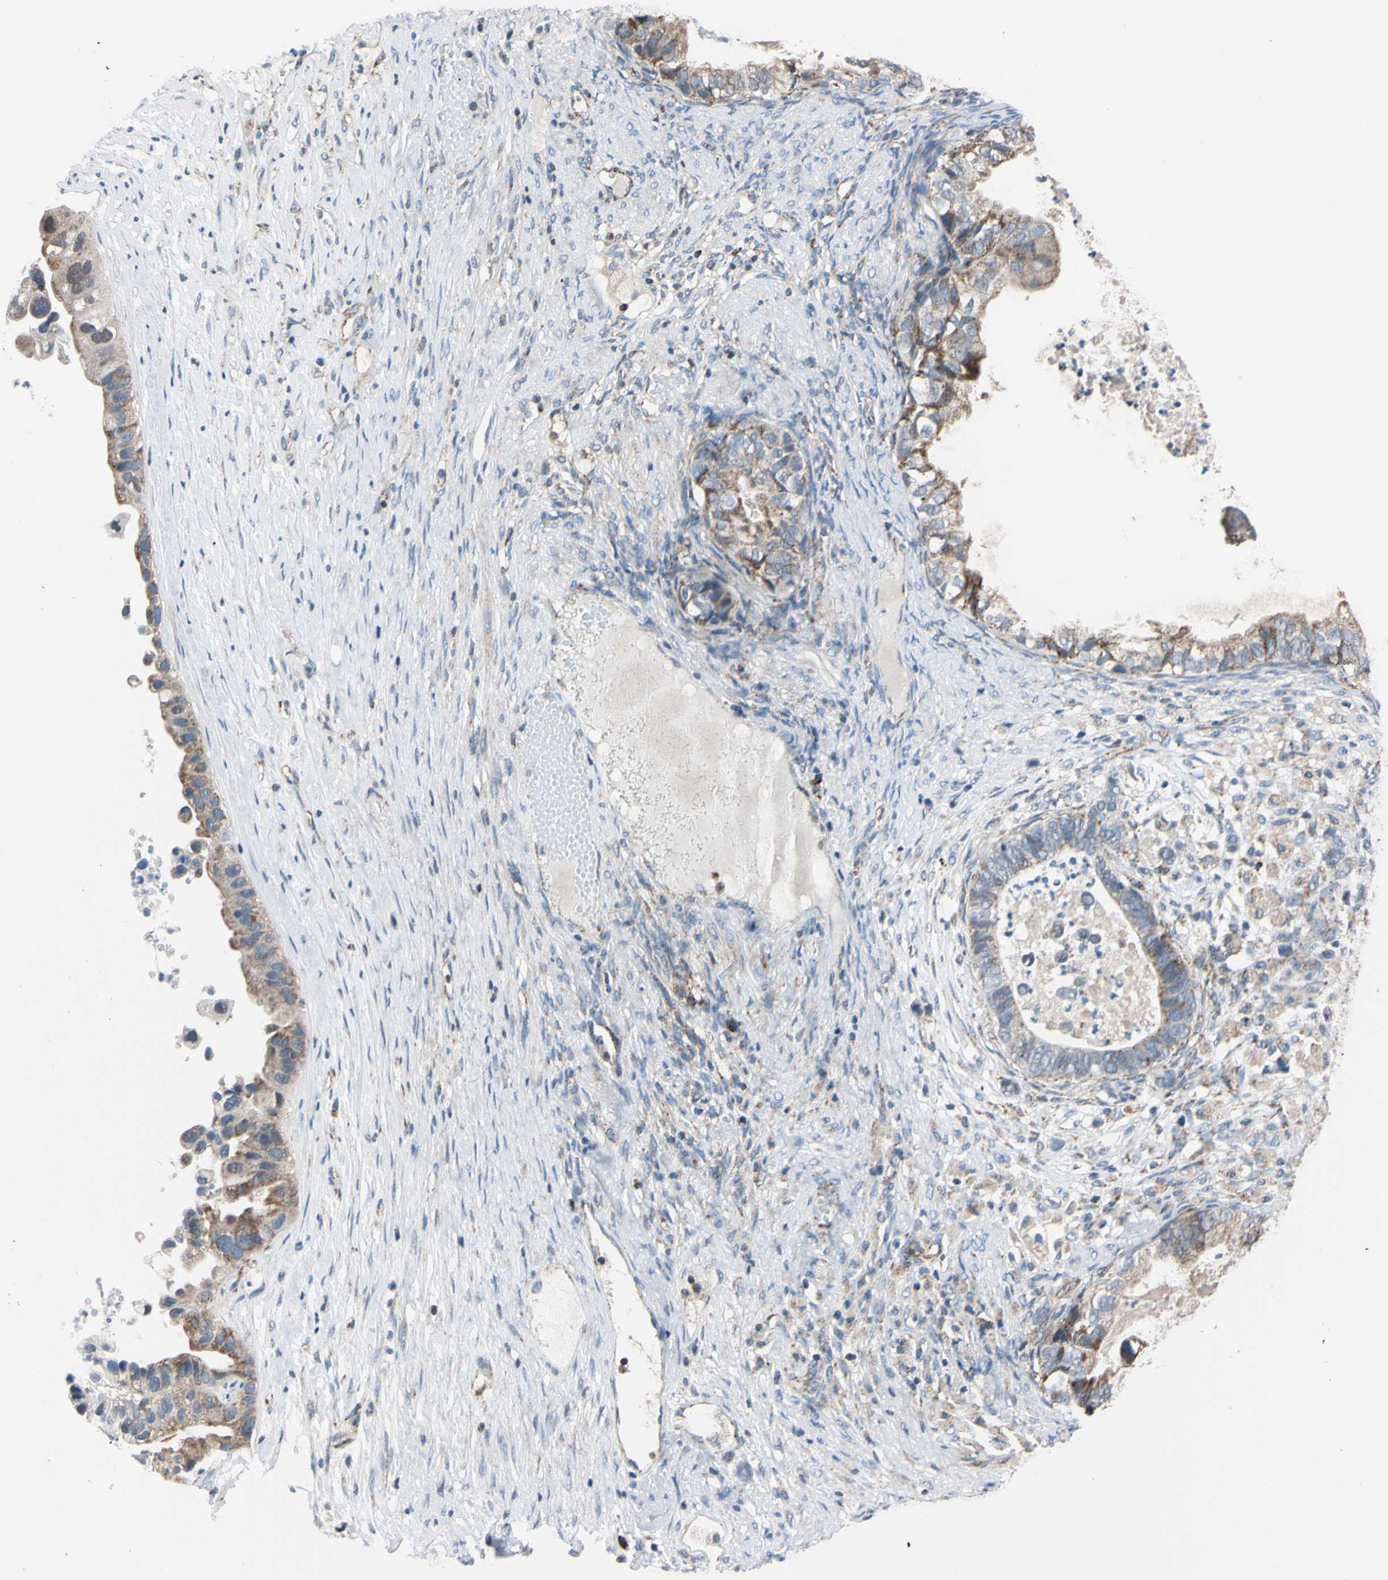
{"staining": {"intensity": "moderate", "quantity": ">75%", "location": "cytoplasmic/membranous"}, "tissue": "ovarian cancer", "cell_type": "Tumor cells", "image_type": "cancer", "snomed": [{"axis": "morphology", "description": "Cystadenocarcinoma, mucinous, NOS"}, {"axis": "topography", "description": "Ovary"}], "caption": "This image exhibits immunohistochemistry staining of ovarian mucinous cystadenocarcinoma, with medium moderate cytoplasmic/membranous staining in approximately >75% of tumor cells.", "gene": "CLPP", "patient": {"sex": "female", "age": 80}}